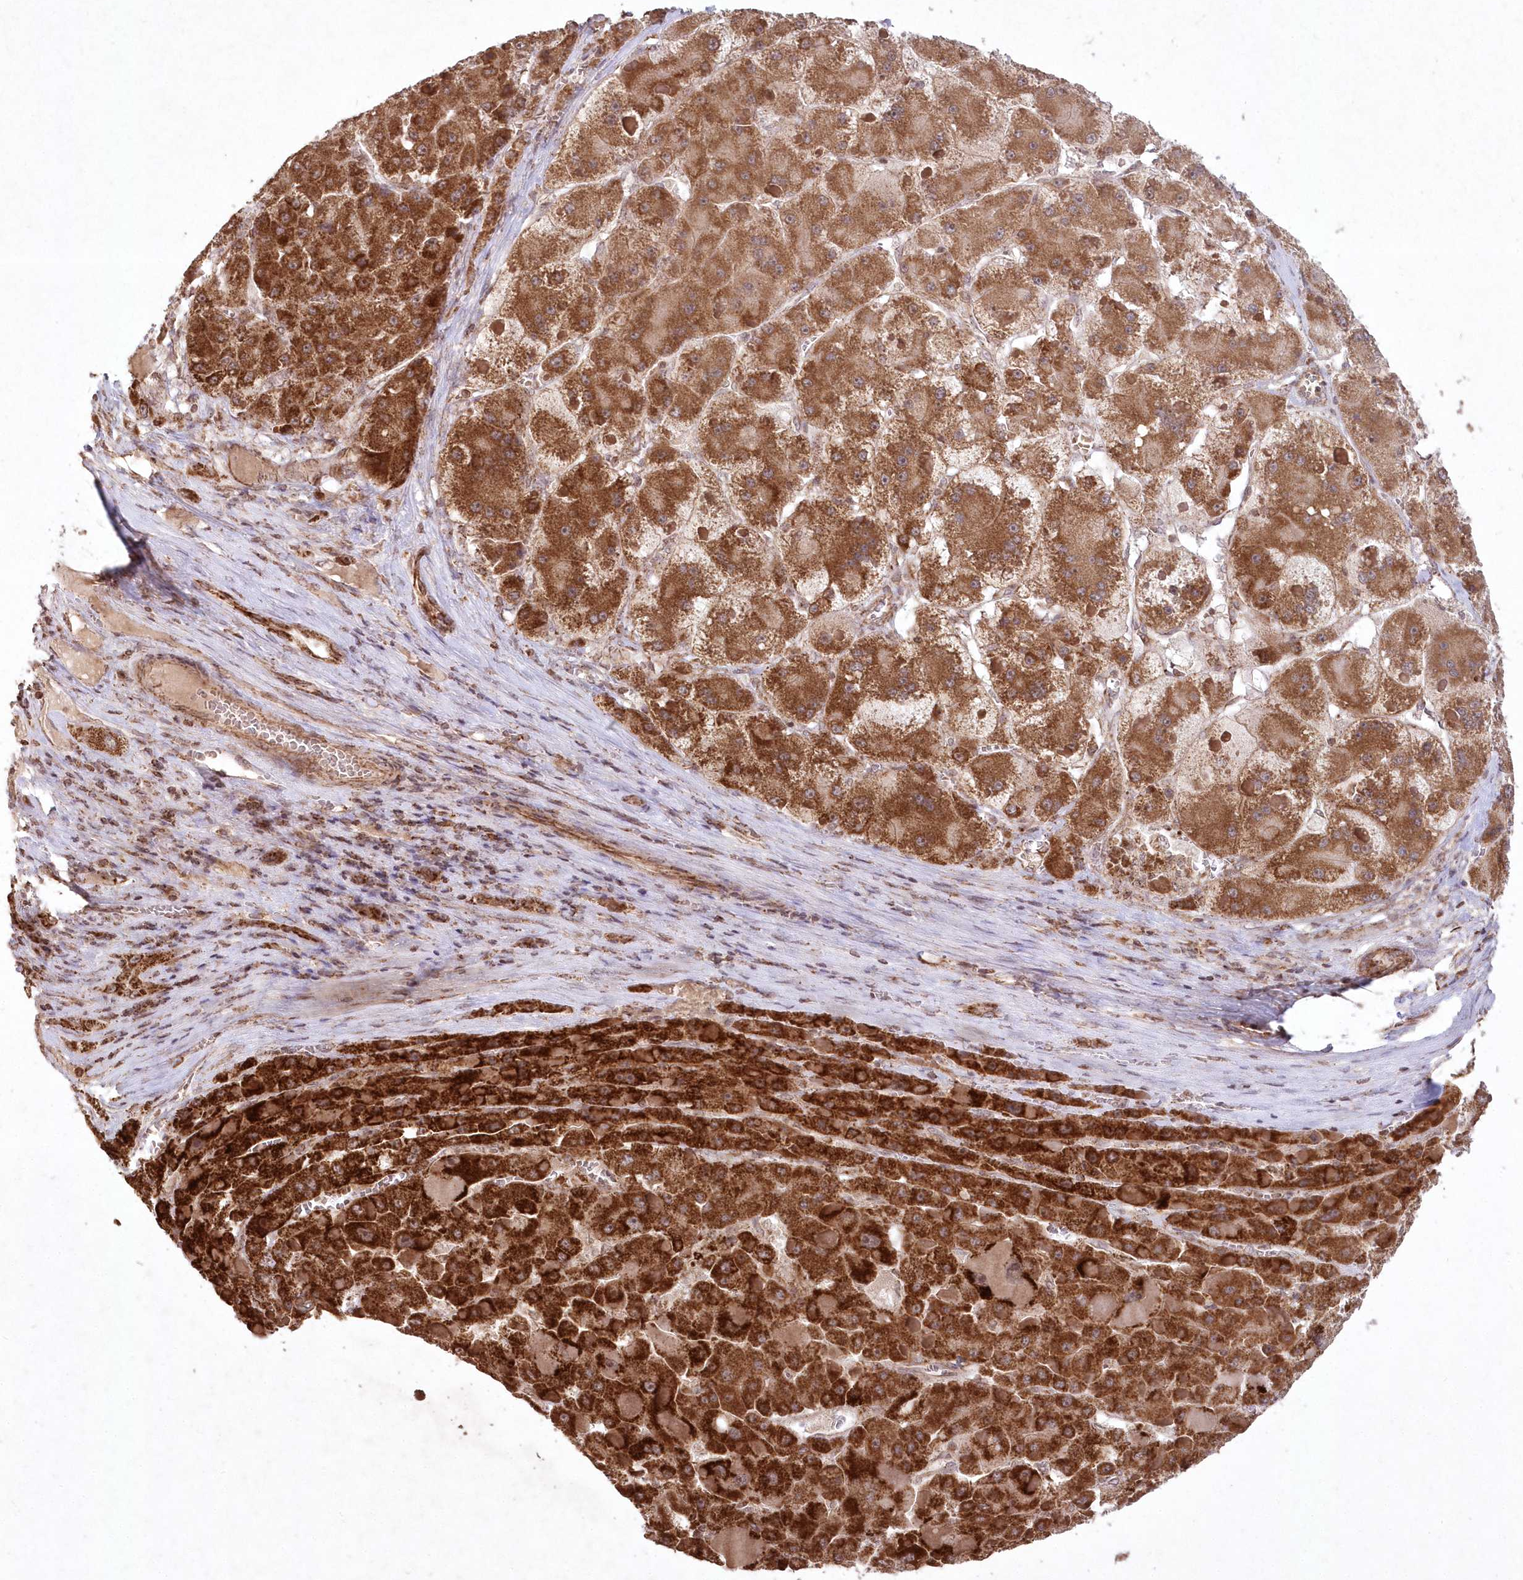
{"staining": {"intensity": "strong", "quantity": ">75%", "location": "cytoplasmic/membranous"}, "tissue": "liver cancer", "cell_type": "Tumor cells", "image_type": "cancer", "snomed": [{"axis": "morphology", "description": "Carcinoma, Hepatocellular, NOS"}, {"axis": "topography", "description": "Liver"}], "caption": "Protein staining displays strong cytoplasmic/membranous expression in approximately >75% of tumor cells in liver cancer. The staining is performed using DAB brown chromogen to label protein expression. The nuclei are counter-stained blue using hematoxylin.", "gene": "LRPPRC", "patient": {"sex": "female", "age": 73}}